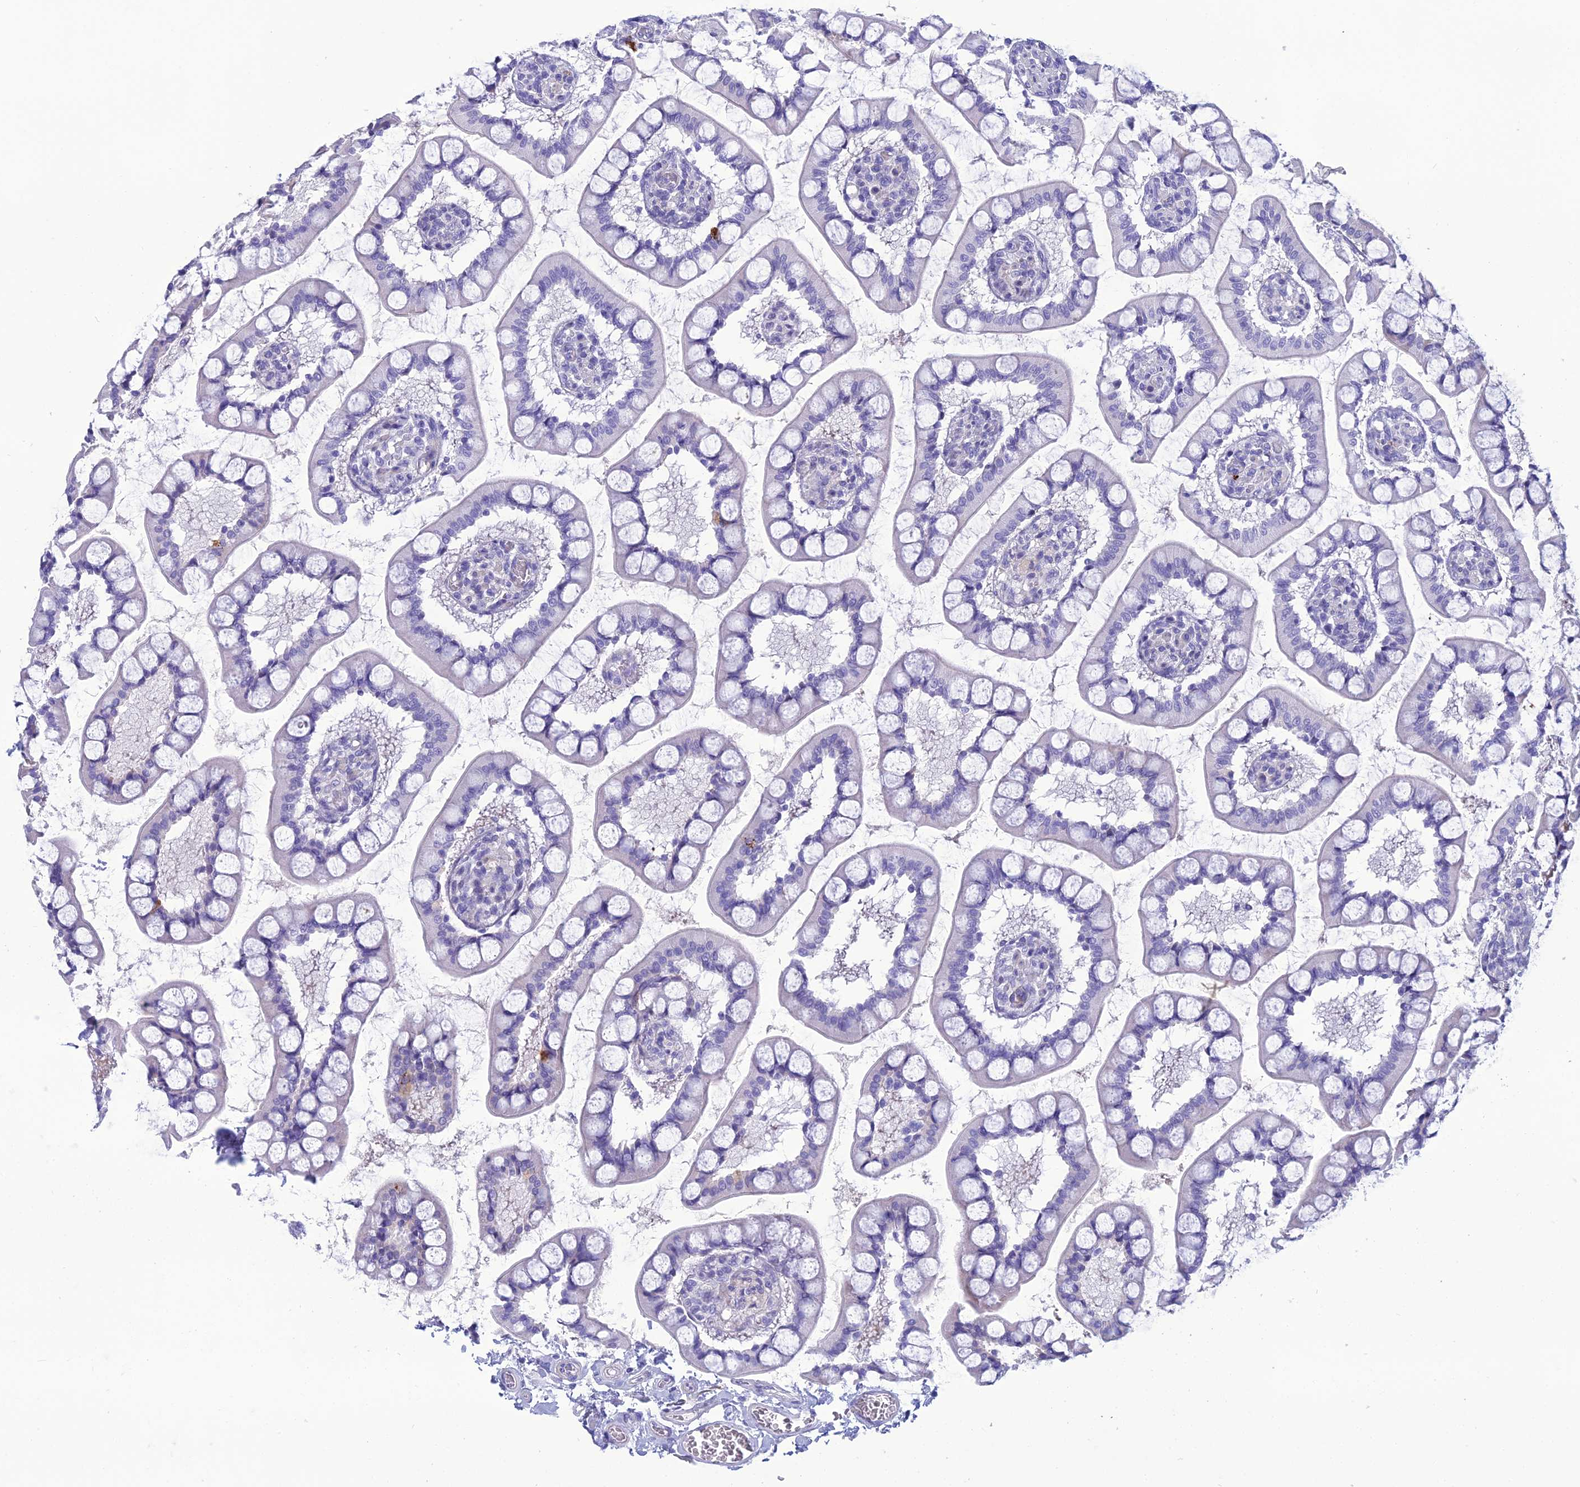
{"staining": {"intensity": "negative", "quantity": "none", "location": "none"}, "tissue": "small intestine", "cell_type": "Glandular cells", "image_type": "normal", "snomed": [{"axis": "morphology", "description": "Normal tissue, NOS"}, {"axis": "topography", "description": "Small intestine"}], "caption": "This image is of unremarkable small intestine stained with immunohistochemistry to label a protein in brown with the nuclei are counter-stained blue. There is no staining in glandular cells. (Stains: DAB (3,3'-diaminobenzidine) immunohistochemistry (IHC) with hematoxylin counter stain, Microscopy: brightfield microscopy at high magnification).", "gene": "OR56B1", "patient": {"sex": "male", "age": 52}}